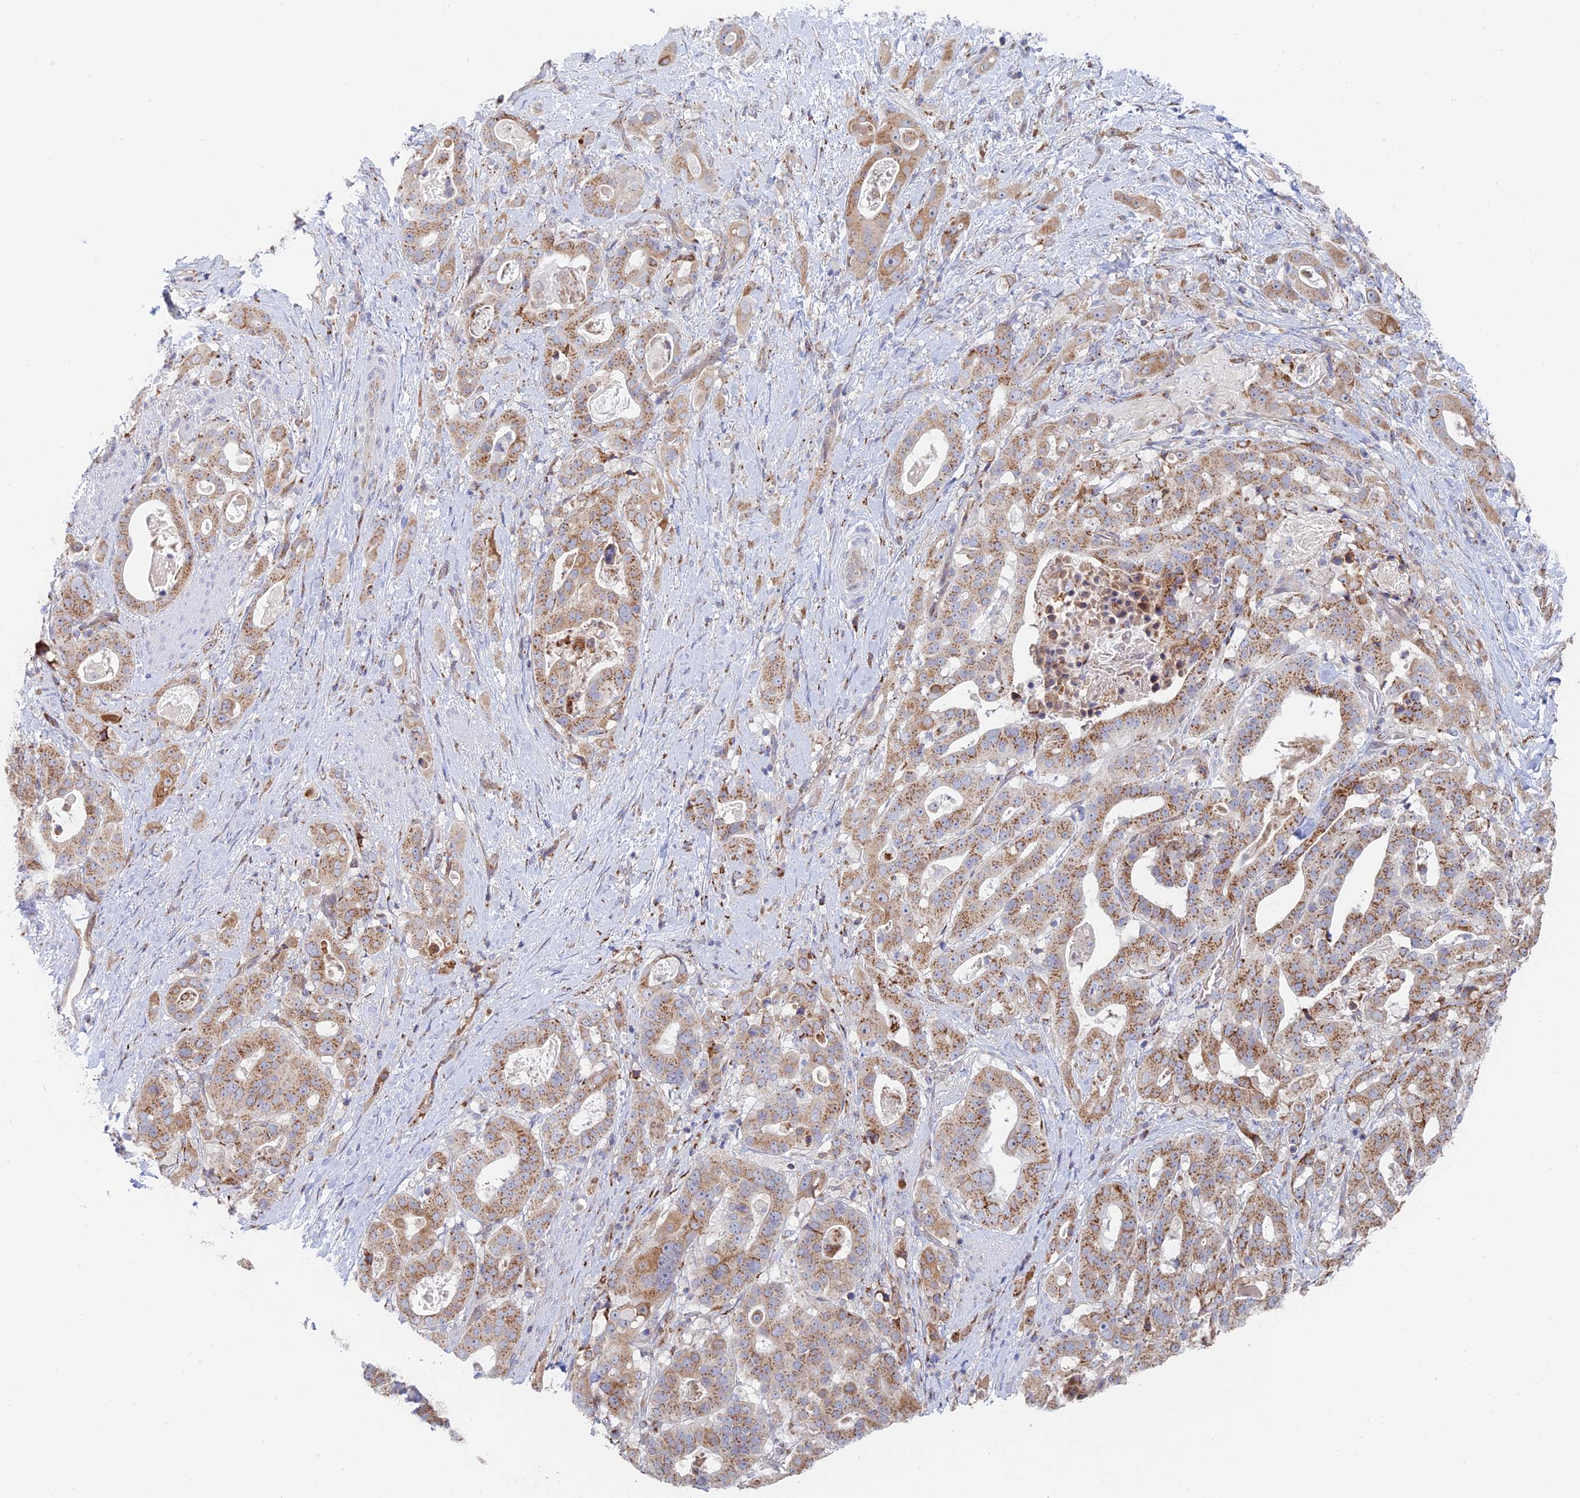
{"staining": {"intensity": "moderate", "quantity": ">75%", "location": "cytoplasmic/membranous"}, "tissue": "stomach cancer", "cell_type": "Tumor cells", "image_type": "cancer", "snomed": [{"axis": "morphology", "description": "Adenocarcinoma, NOS"}, {"axis": "topography", "description": "Stomach"}], "caption": "This micrograph demonstrates stomach adenocarcinoma stained with immunohistochemistry to label a protein in brown. The cytoplasmic/membranous of tumor cells show moderate positivity for the protein. Nuclei are counter-stained blue.", "gene": "HS2ST1", "patient": {"sex": "male", "age": 48}}